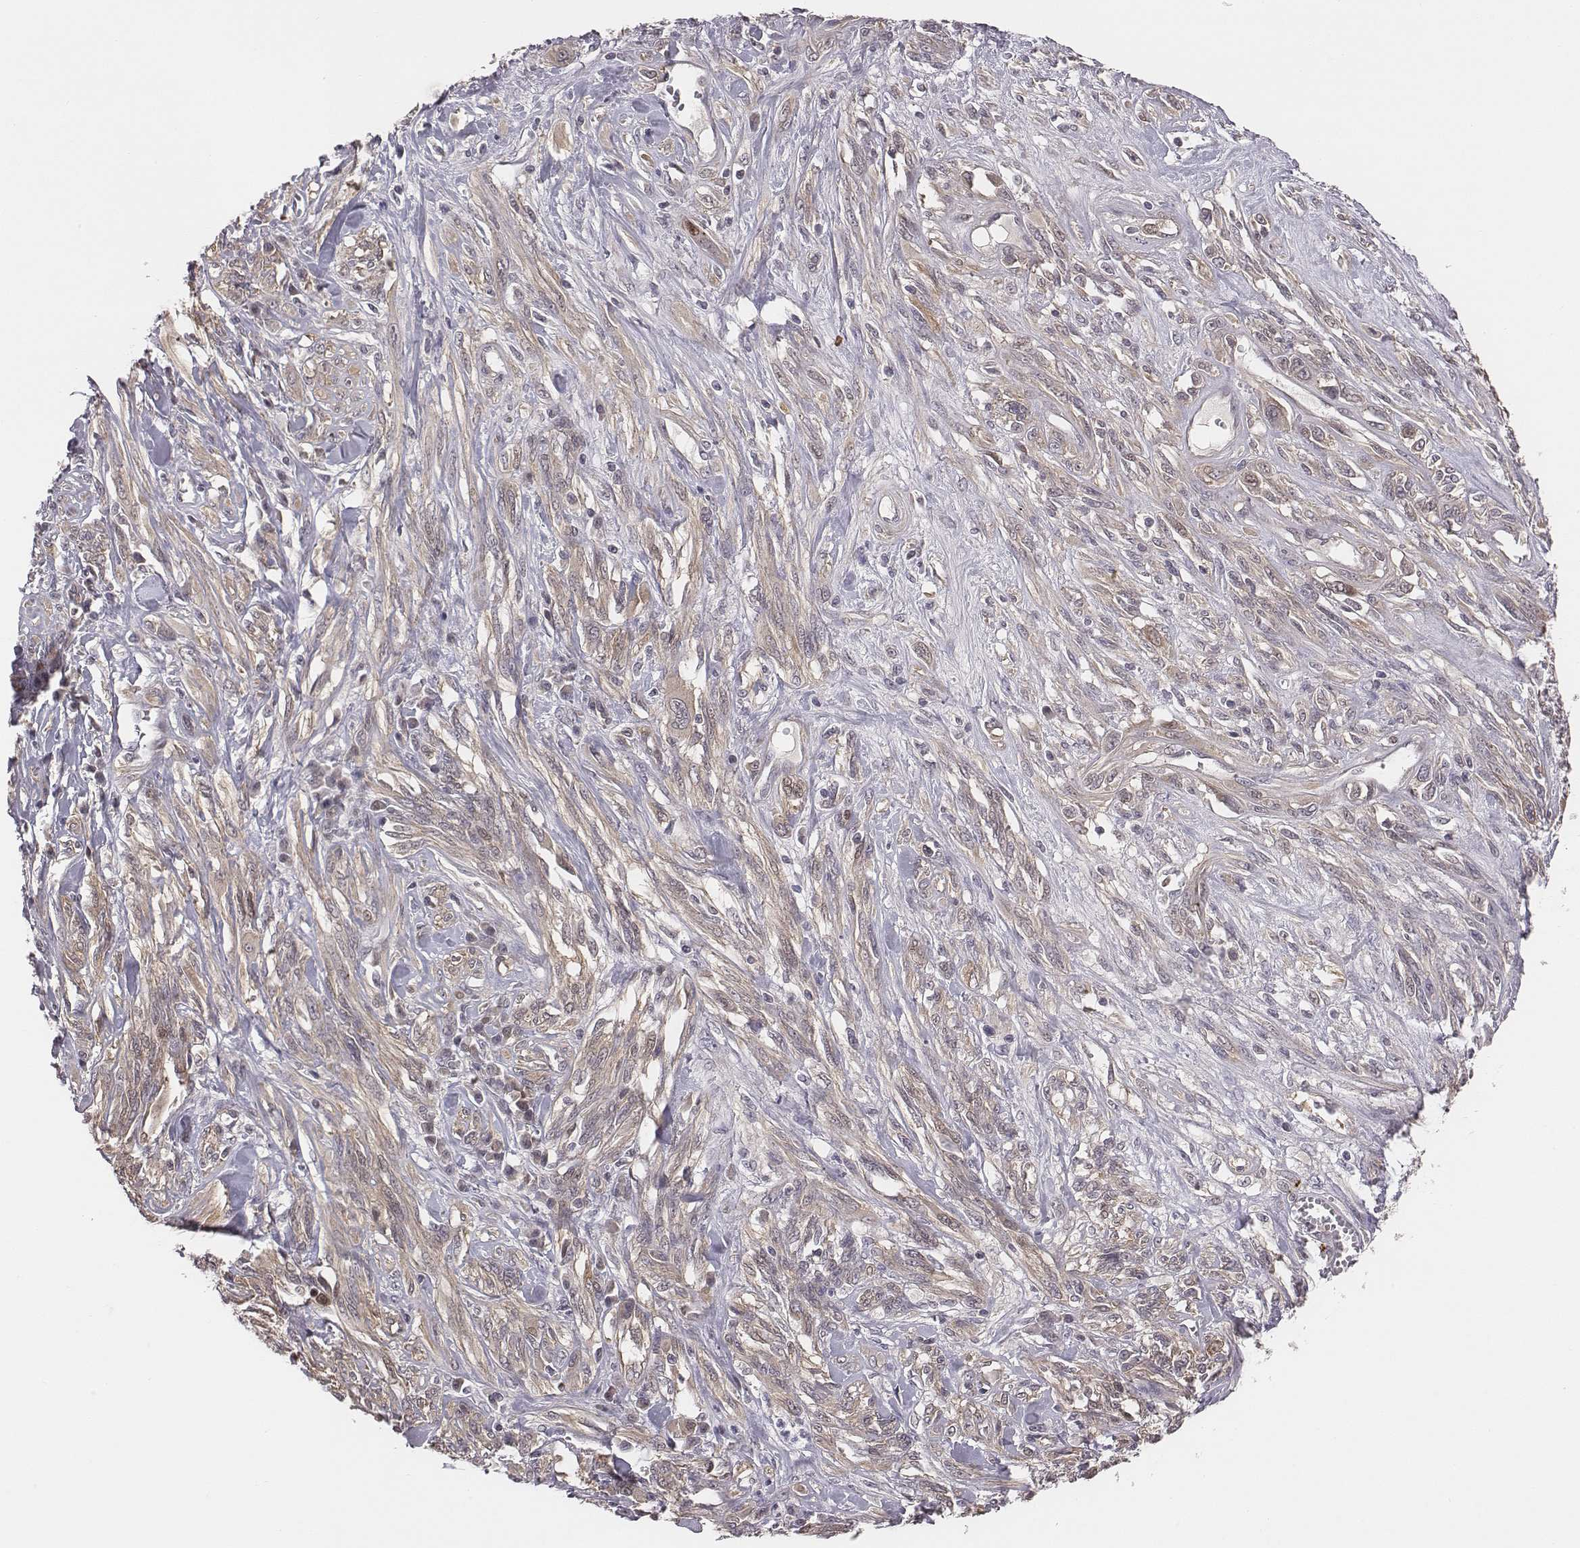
{"staining": {"intensity": "weak", "quantity": ">75%", "location": "cytoplasmic/membranous"}, "tissue": "melanoma", "cell_type": "Tumor cells", "image_type": "cancer", "snomed": [{"axis": "morphology", "description": "Malignant melanoma, NOS"}, {"axis": "topography", "description": "Skin"}], "caption": "Melanoma stained with DAB (3,3'-diaminobenzidine) immunohistochemistry (IHC) shows low levels of weak cytoplasmic/membranous staining in about >75% of tumor cells.", "gene": "SMURF2", "patient": {"sex": "female", "age": 91}}